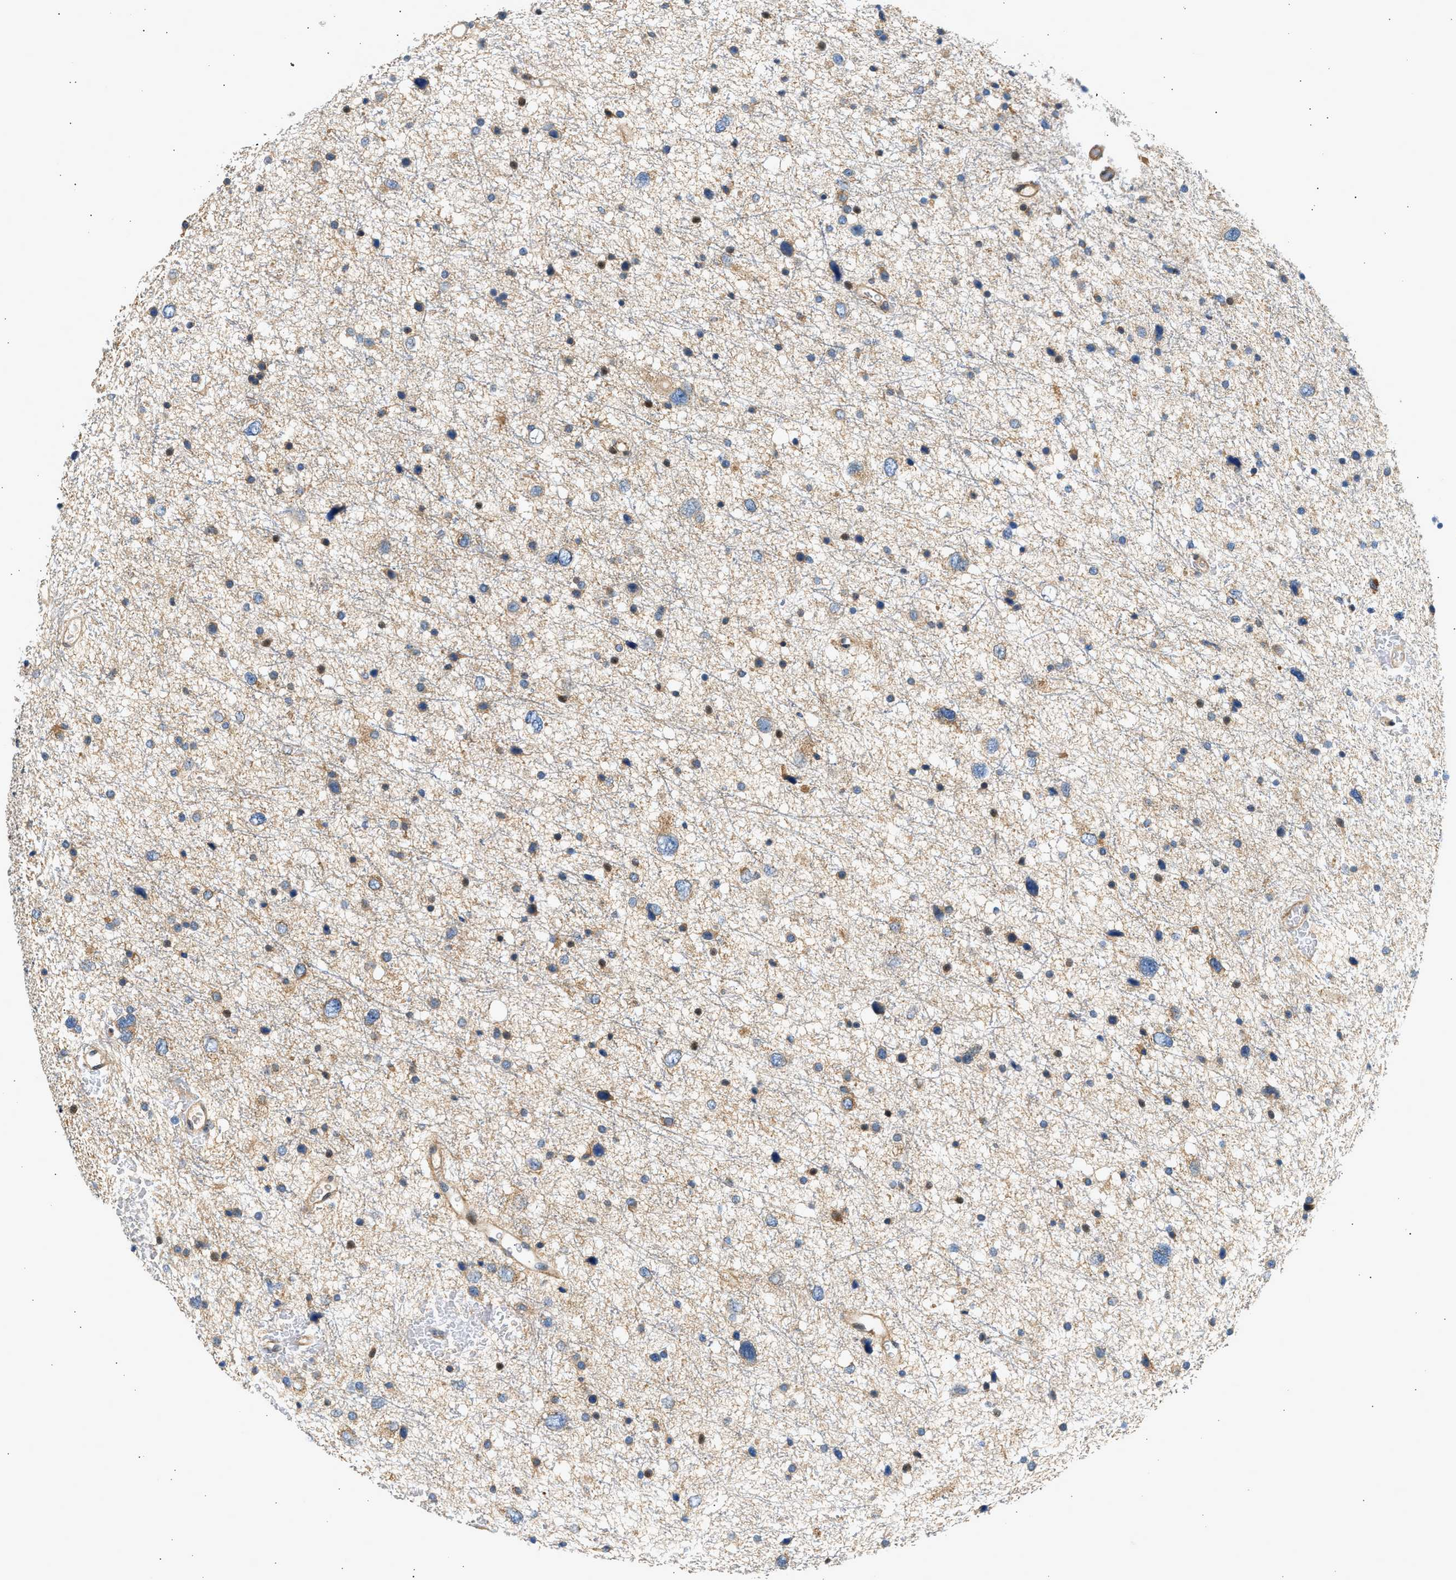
{"staining": {"intensity": "negative", "quantity": "none", "location": "none"}, "tissue": "glioma", "cell_type": "Tumor cells", "image_type": "cancer", "snomed": [{"axis": "morphology", "description": "Glioma, malignant, Low grade"}, {"axis": "topography", "description": "Brain"}], "caption": "Image shows no protein positivity in tumor cells of glioma tissue.", "gene": "WDR31", "patient": {"sex": "female", "age": 37}}